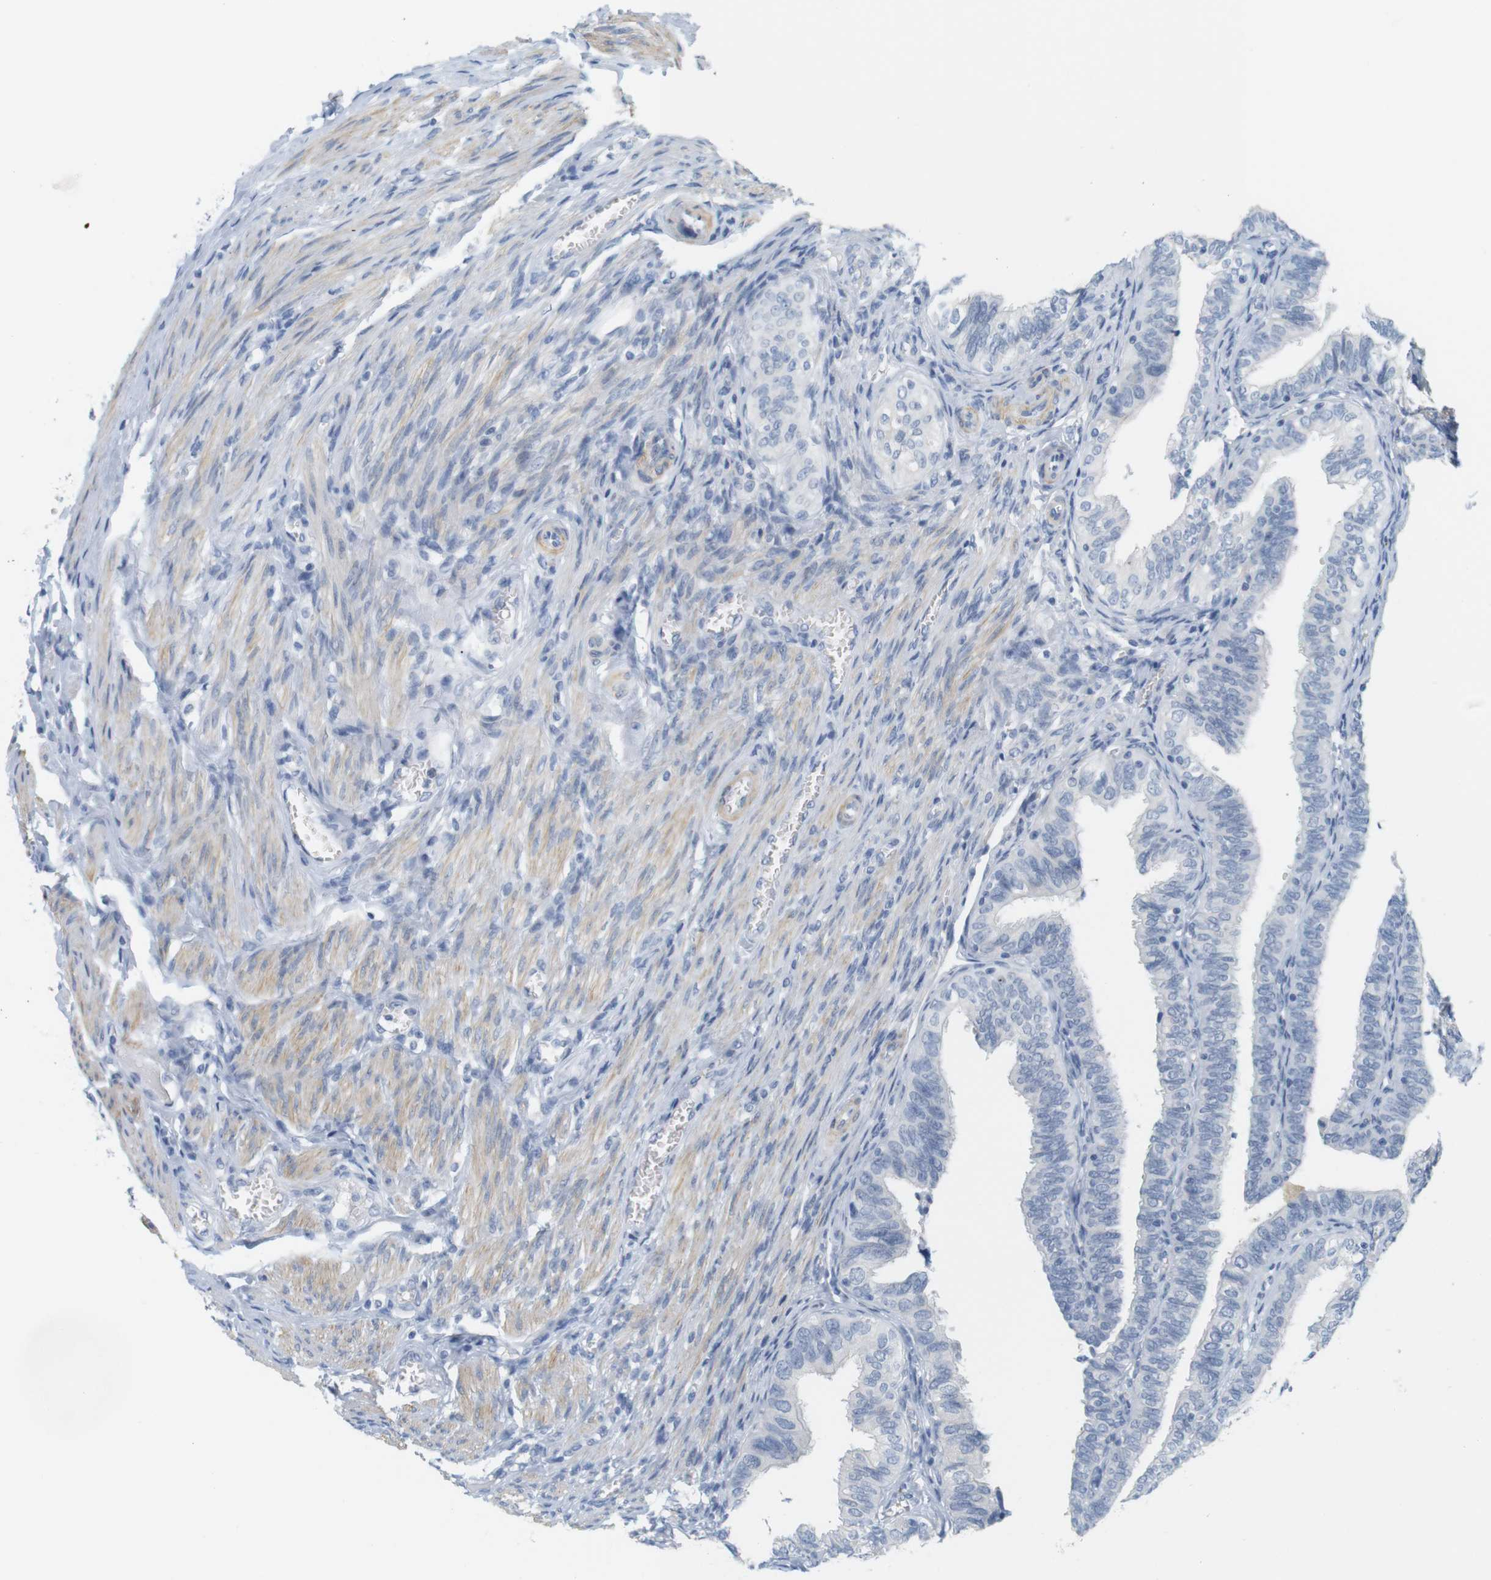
{"staining": {"intensity": "negative", "quantity": "none", "location": "none"}, "tissue": "fallopian tube", "cell_type": "Glandular cells", "image_type": "normal", "snomed": [{"axis": "morphology", "description": "Normal tissue, NOS"}, {"axis": "topography", "description": "Fallopian tube"}], "caption": "This is an immunohistochemistry micrograph of normal human fallopian tube. There is no positivity in glandular cells.", "gene": "HRH2", "patient": {"sex": "female", "age": 46}}